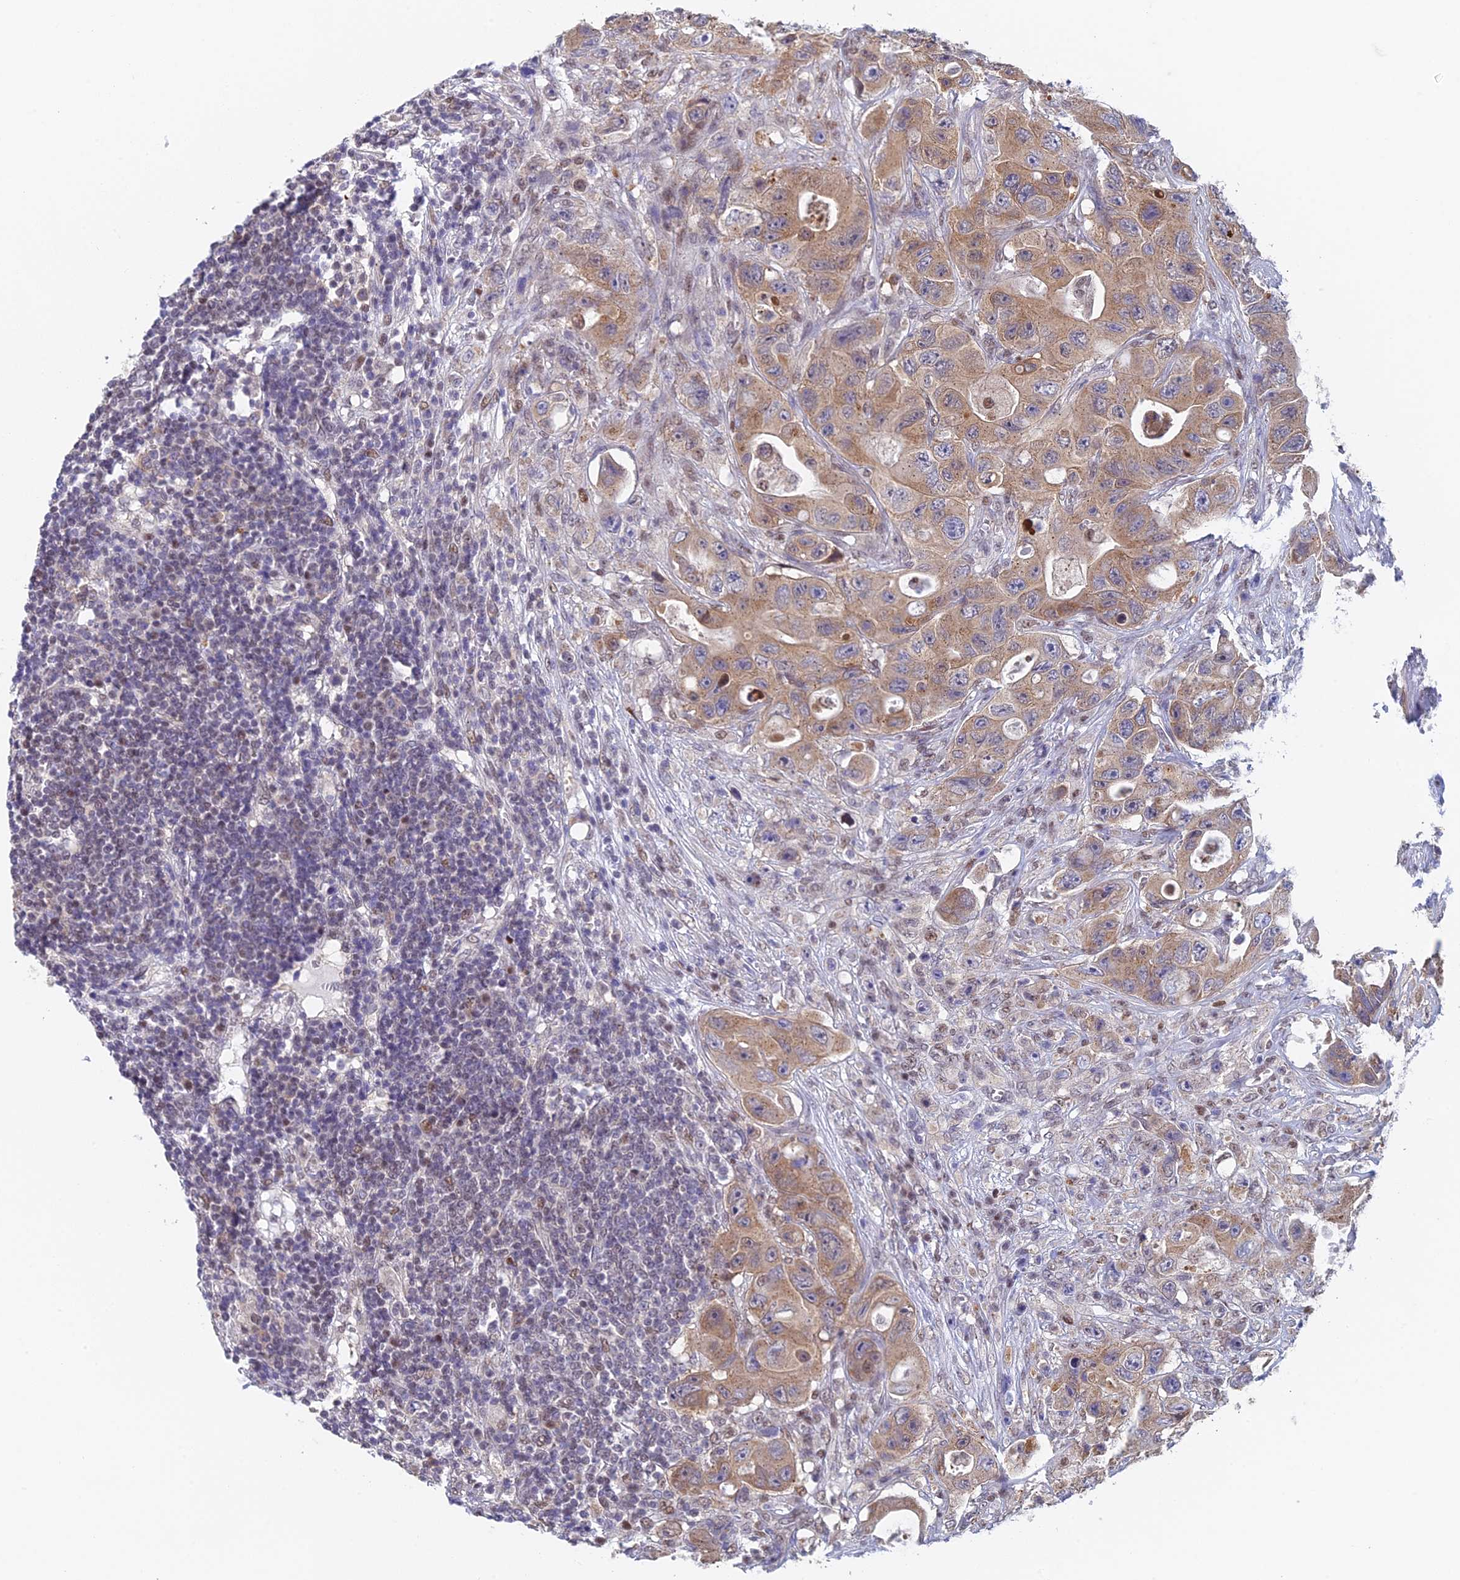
{"staining": {"intensity": "moderate", "quantity": ">75%", "location": "cytoplasmic/membranous"}, "tissue": "colorectal cancer", "cell_type": "Tumor cells", "image_type": "cancer", "snomed": [{"axis": "morphology", "description": "Adenocarcinoma, NOS"}, {"axis": "topography", "description": "Colon"}], "caption": "Brown immunohistochemical staining in human colorectal cancer demonstrates moderate cytoplasmic/membranous positivity in approximately >75% of tumor cells.", "gene": "MRPL17", "patient": {"sex": "female", "age": 46}}